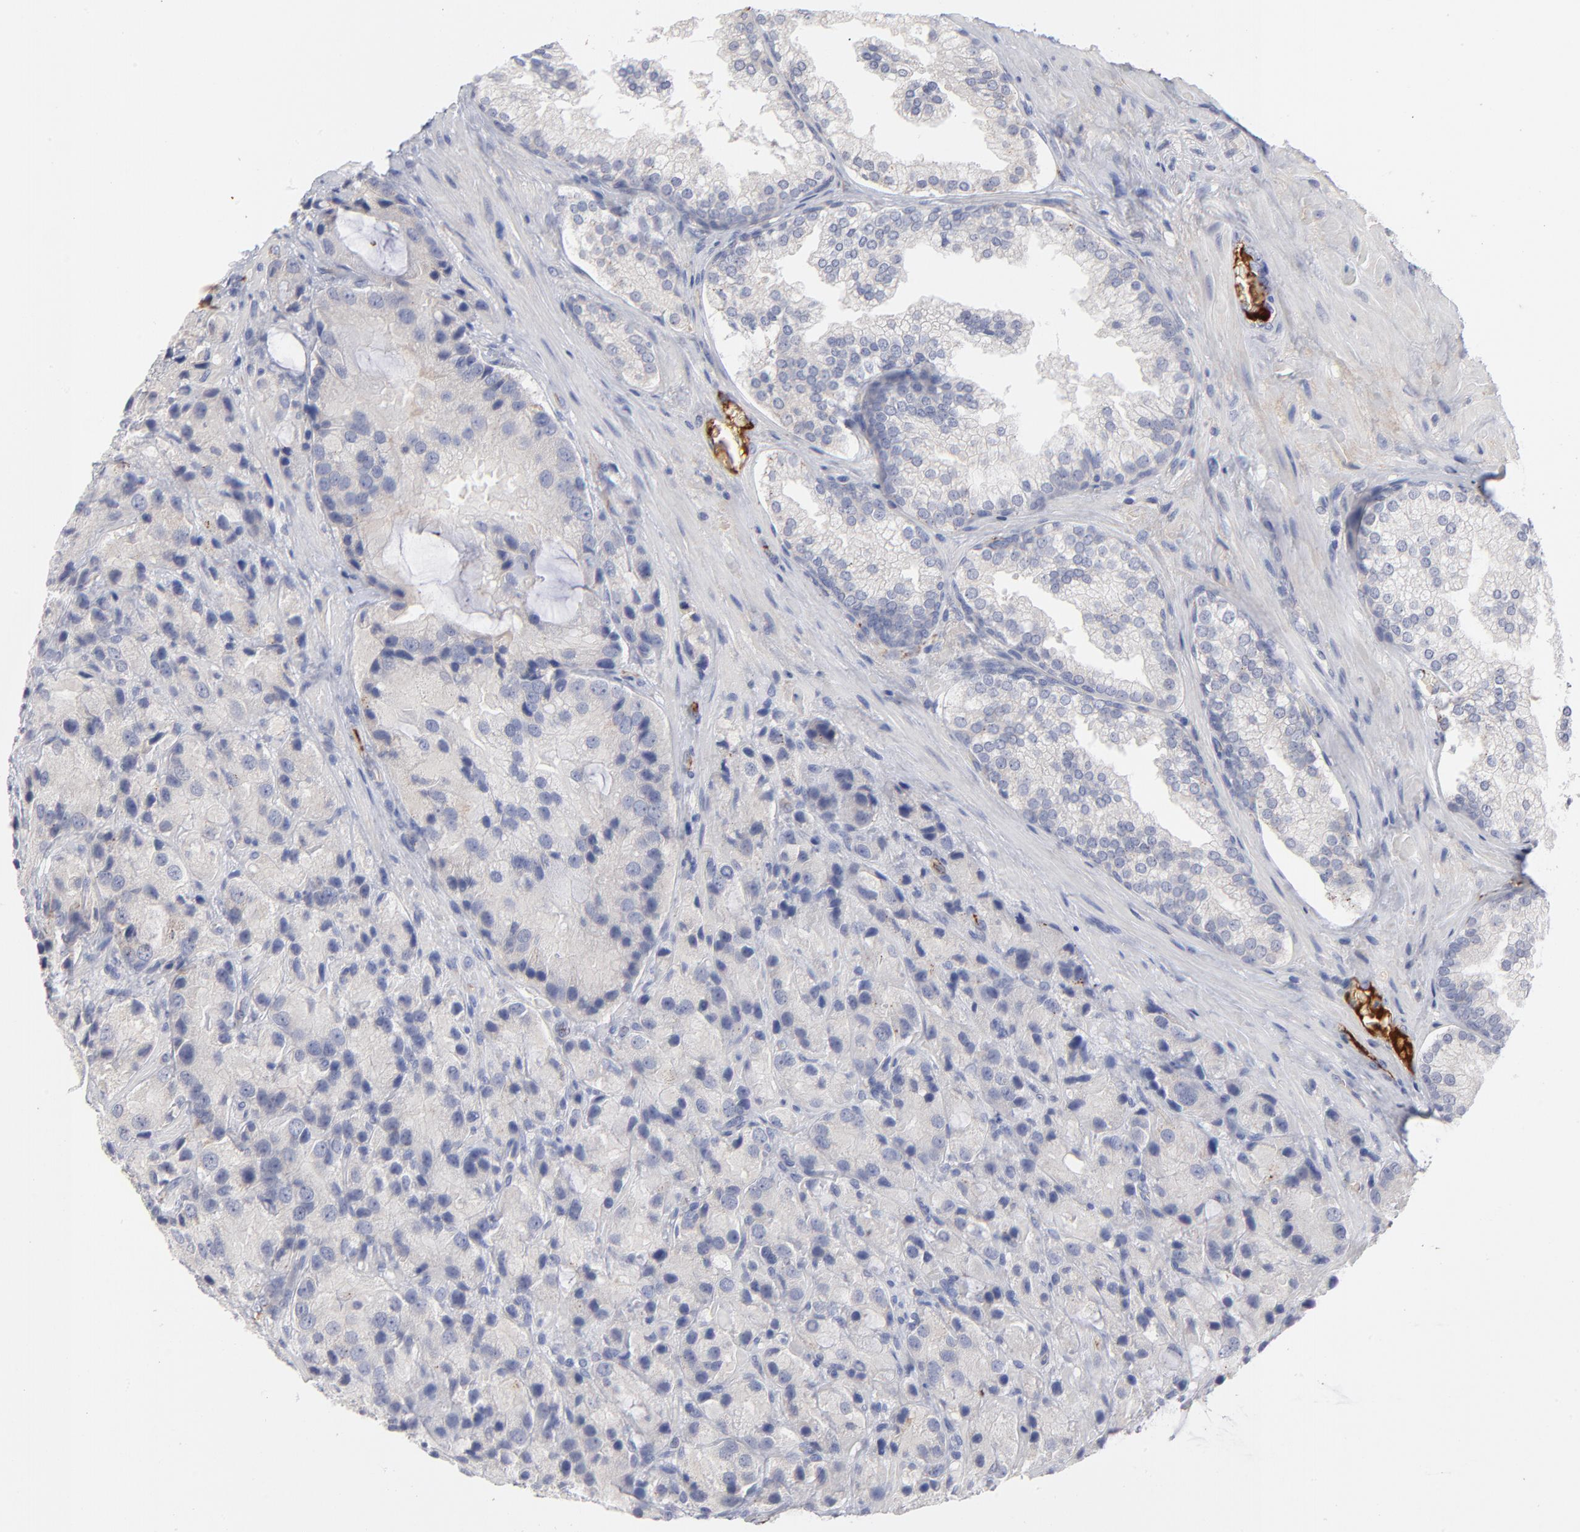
{"staining": {"intensity": "negative", "quantity": "none", "location": "none"}, "tissue": "prostate cancer", "cell_type": "Tumor cells", "image_type": "cancer", "snomed": [{"axis": "morphology", "description": "Adenocarcinoma, High grade"}, {"axis": "topography", "description": "Prostate"}], "caption": "Immunohistochemistry micrograph of human high-grade adenocarcinoma (prostate) stained for a protein (brown), which reveals no expression in tumor cells.", "gene": "CCR3", "patient": {"sex": "male", "age": 70}}